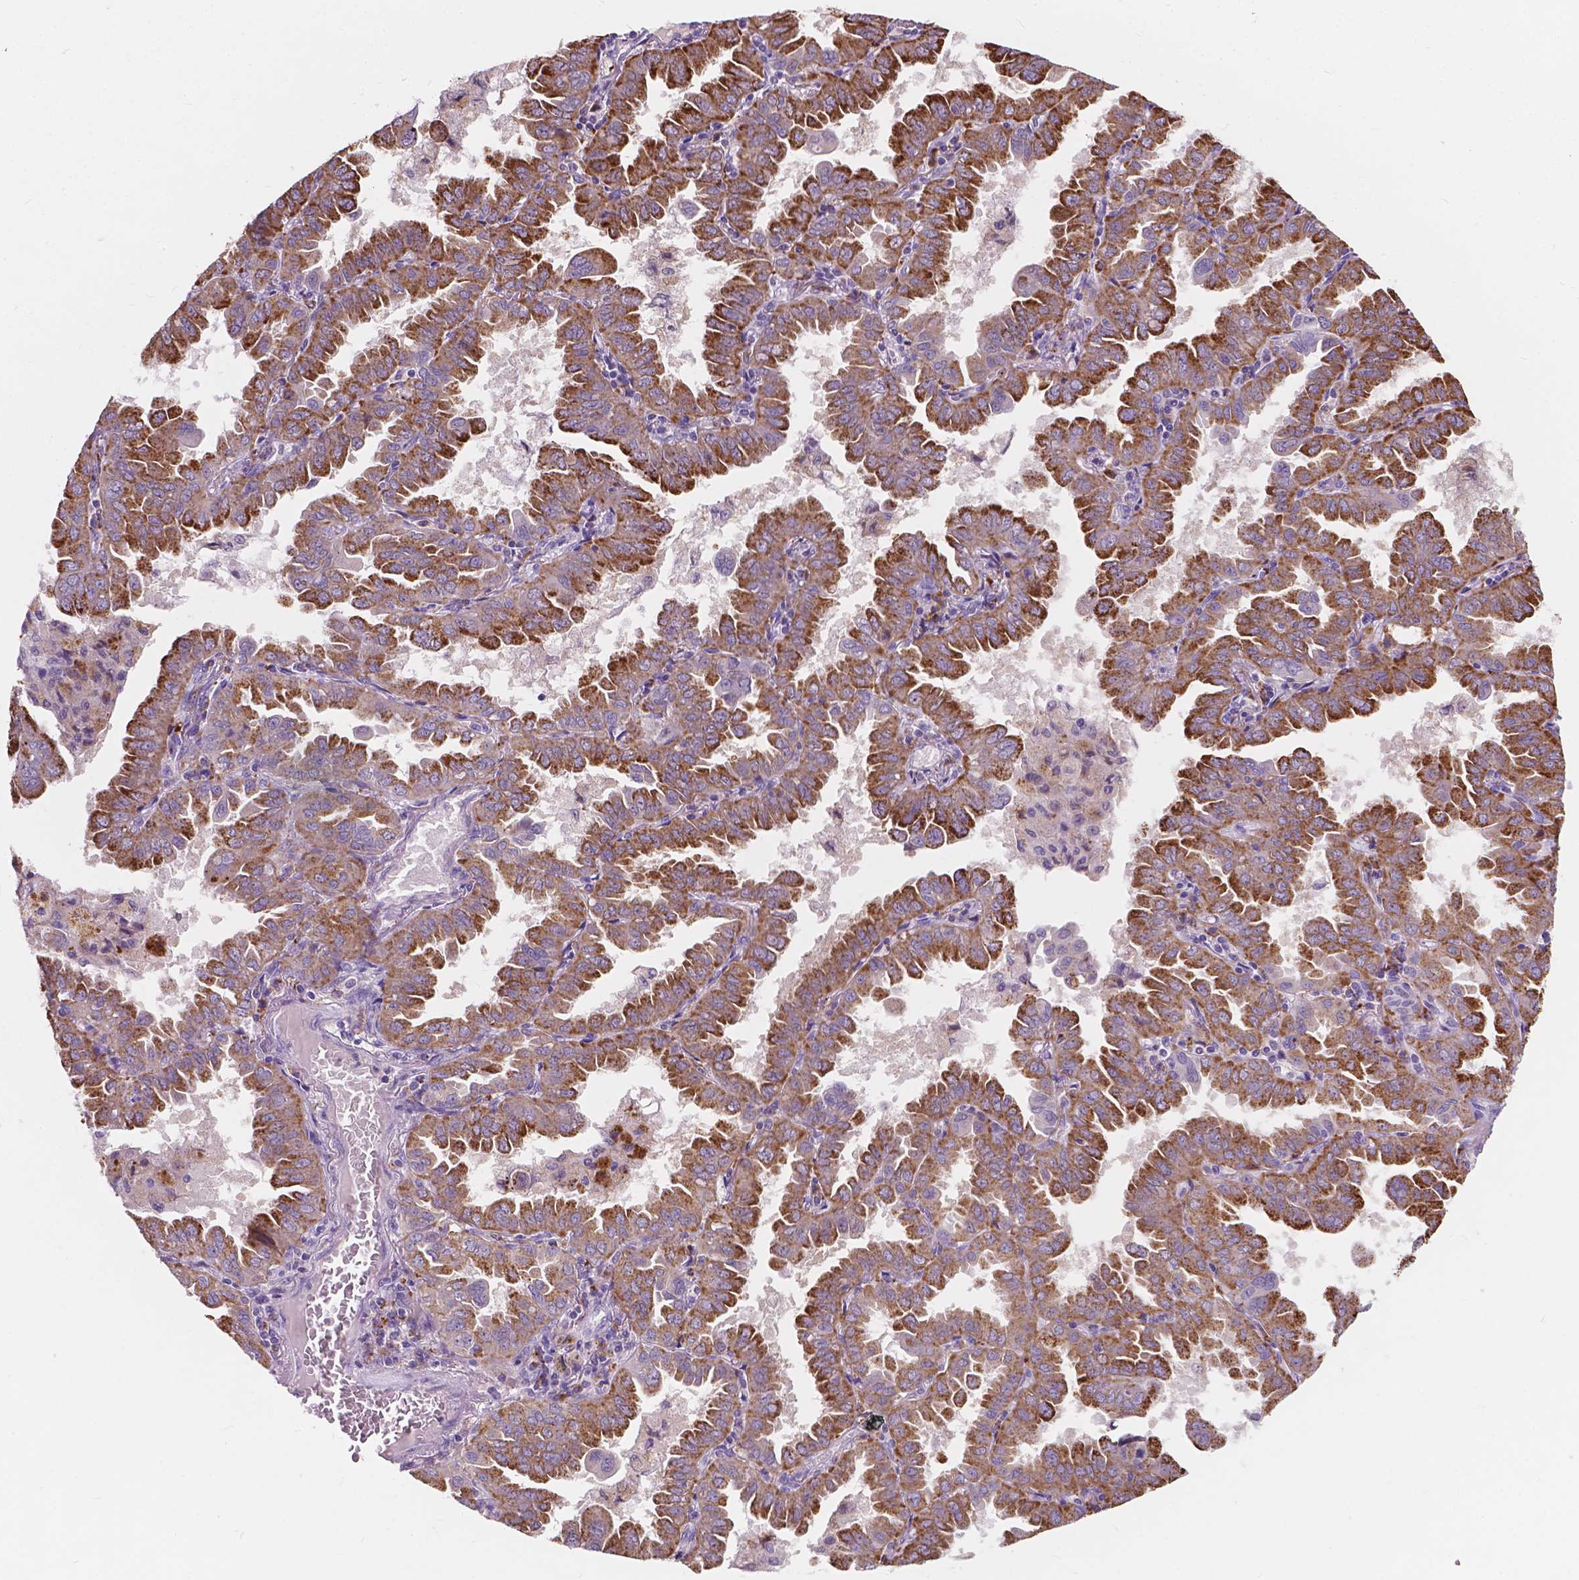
{"staining": {"intensity": "strong", "quantity": ">75%", "location": "cytoplasmic/membranous"}, "tissue": "lung cancer", "cell_type": "Tumor cells", "image_type": "cancer", "snomed": [{"axis": "morphology", "description": "Adenocarcinoma, NOS"}, {"axis": "topography", "description": "Lung"}], "caption": "Tumor cells exhibit strong cytoplasmic/membranous positivity in about >75% of cells in lung cancer. The staining was performed using DAB (3,3'-diaminobenzidine), with brown indicating positive protein expression. Nuclei are stained blue with hematoxylin.", "gene": "IREB2", "patient": {"sex": "male", "age": 64}}